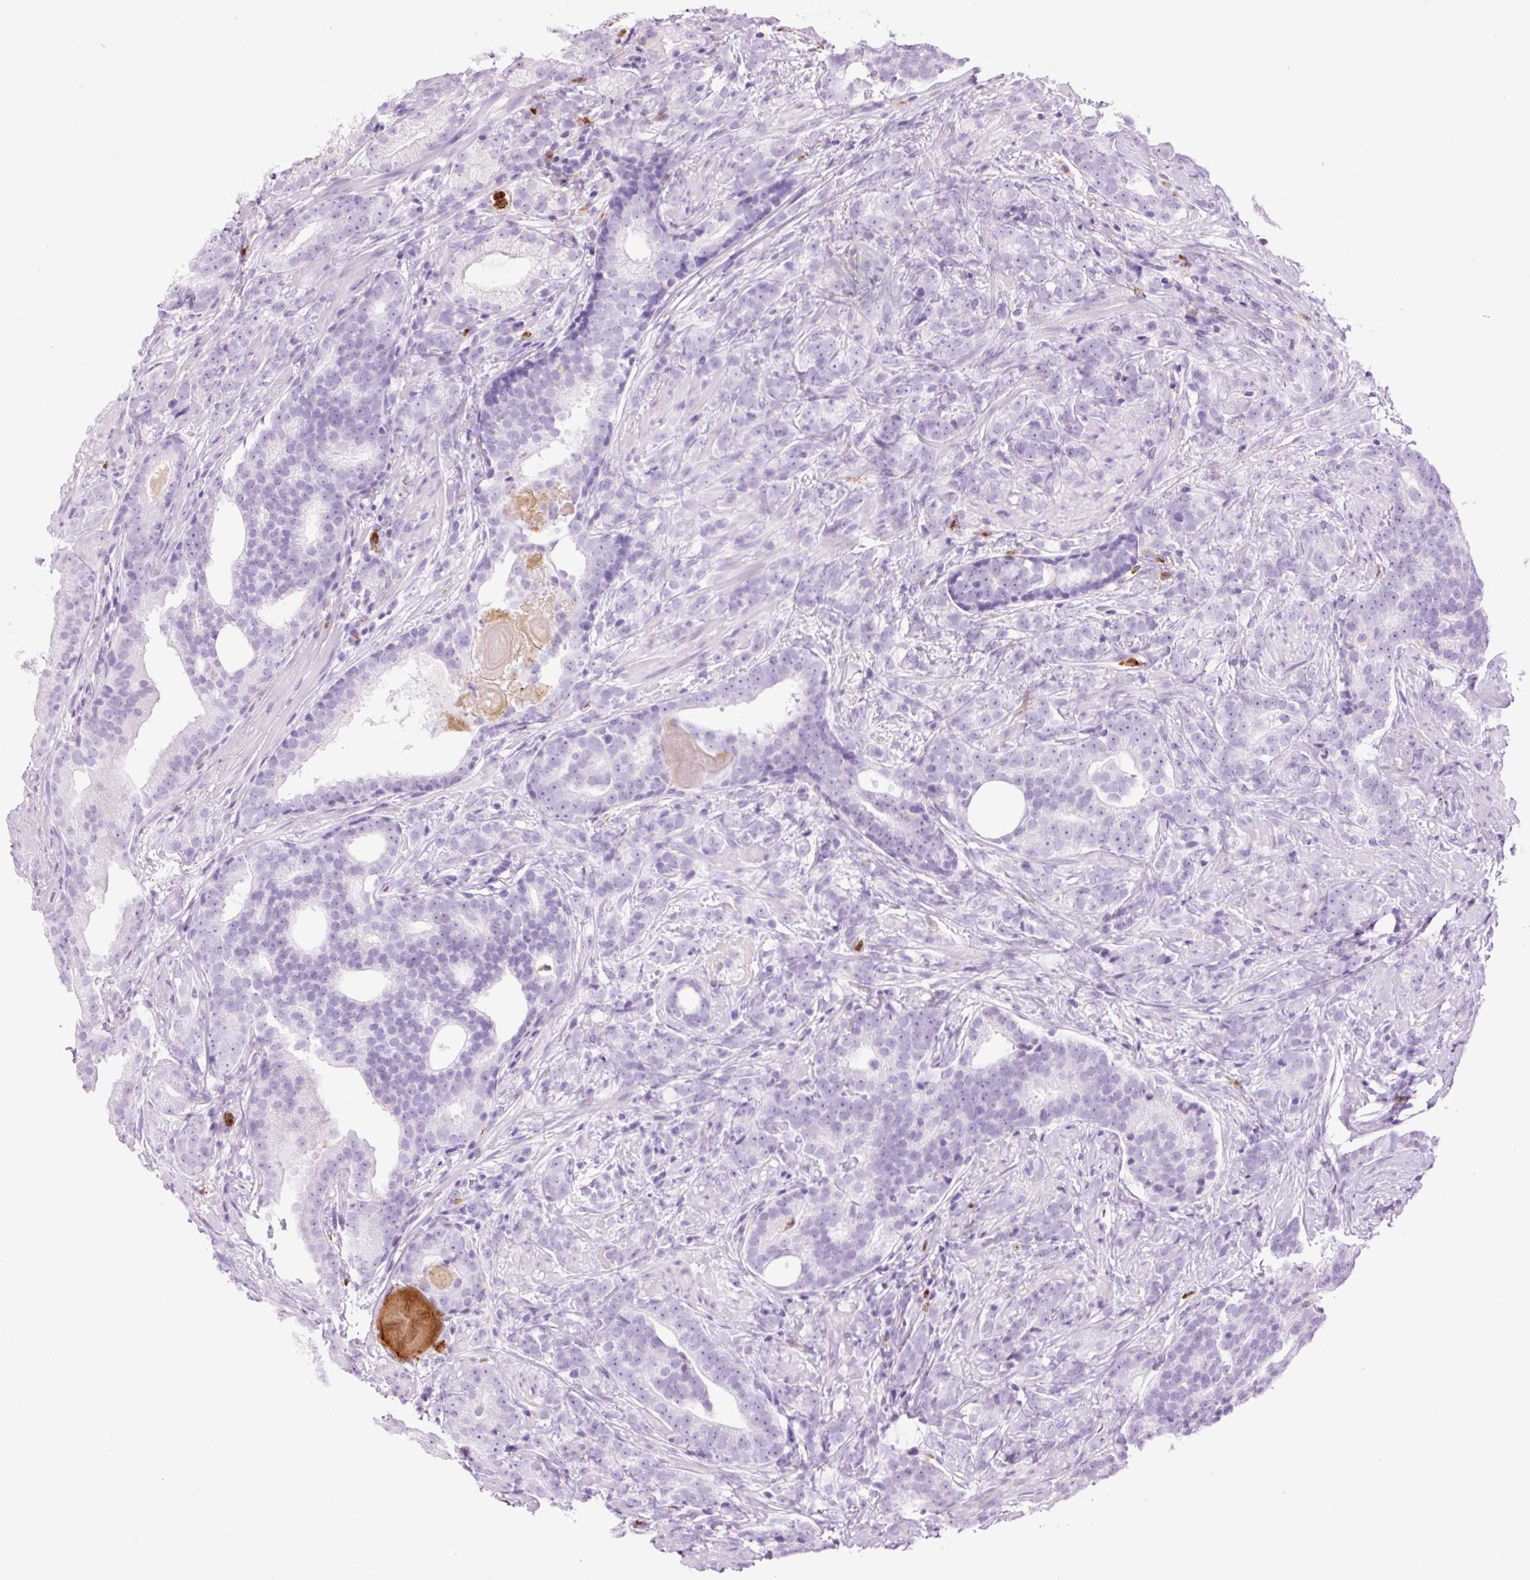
{"staining": {"intensity": "negative", "quantity": "none", "location": "none"}, "tissue": "prostate cancer", "cell_type": "Tumor cells", "image_type": "cancer", "snomed": [{"axis": "morphology", "description": "Adenocarcinoma, High grade"}, {"axis": "topography", "description": "Prostate"}], "caption": "This is a image of immunohistochemistry (IHC) staining of high-grade adenocarcinoma (prostate), which shows no expression in tumor cells.", "gene": "LYZ", "patient": {"sex": "male", "age": 64}}